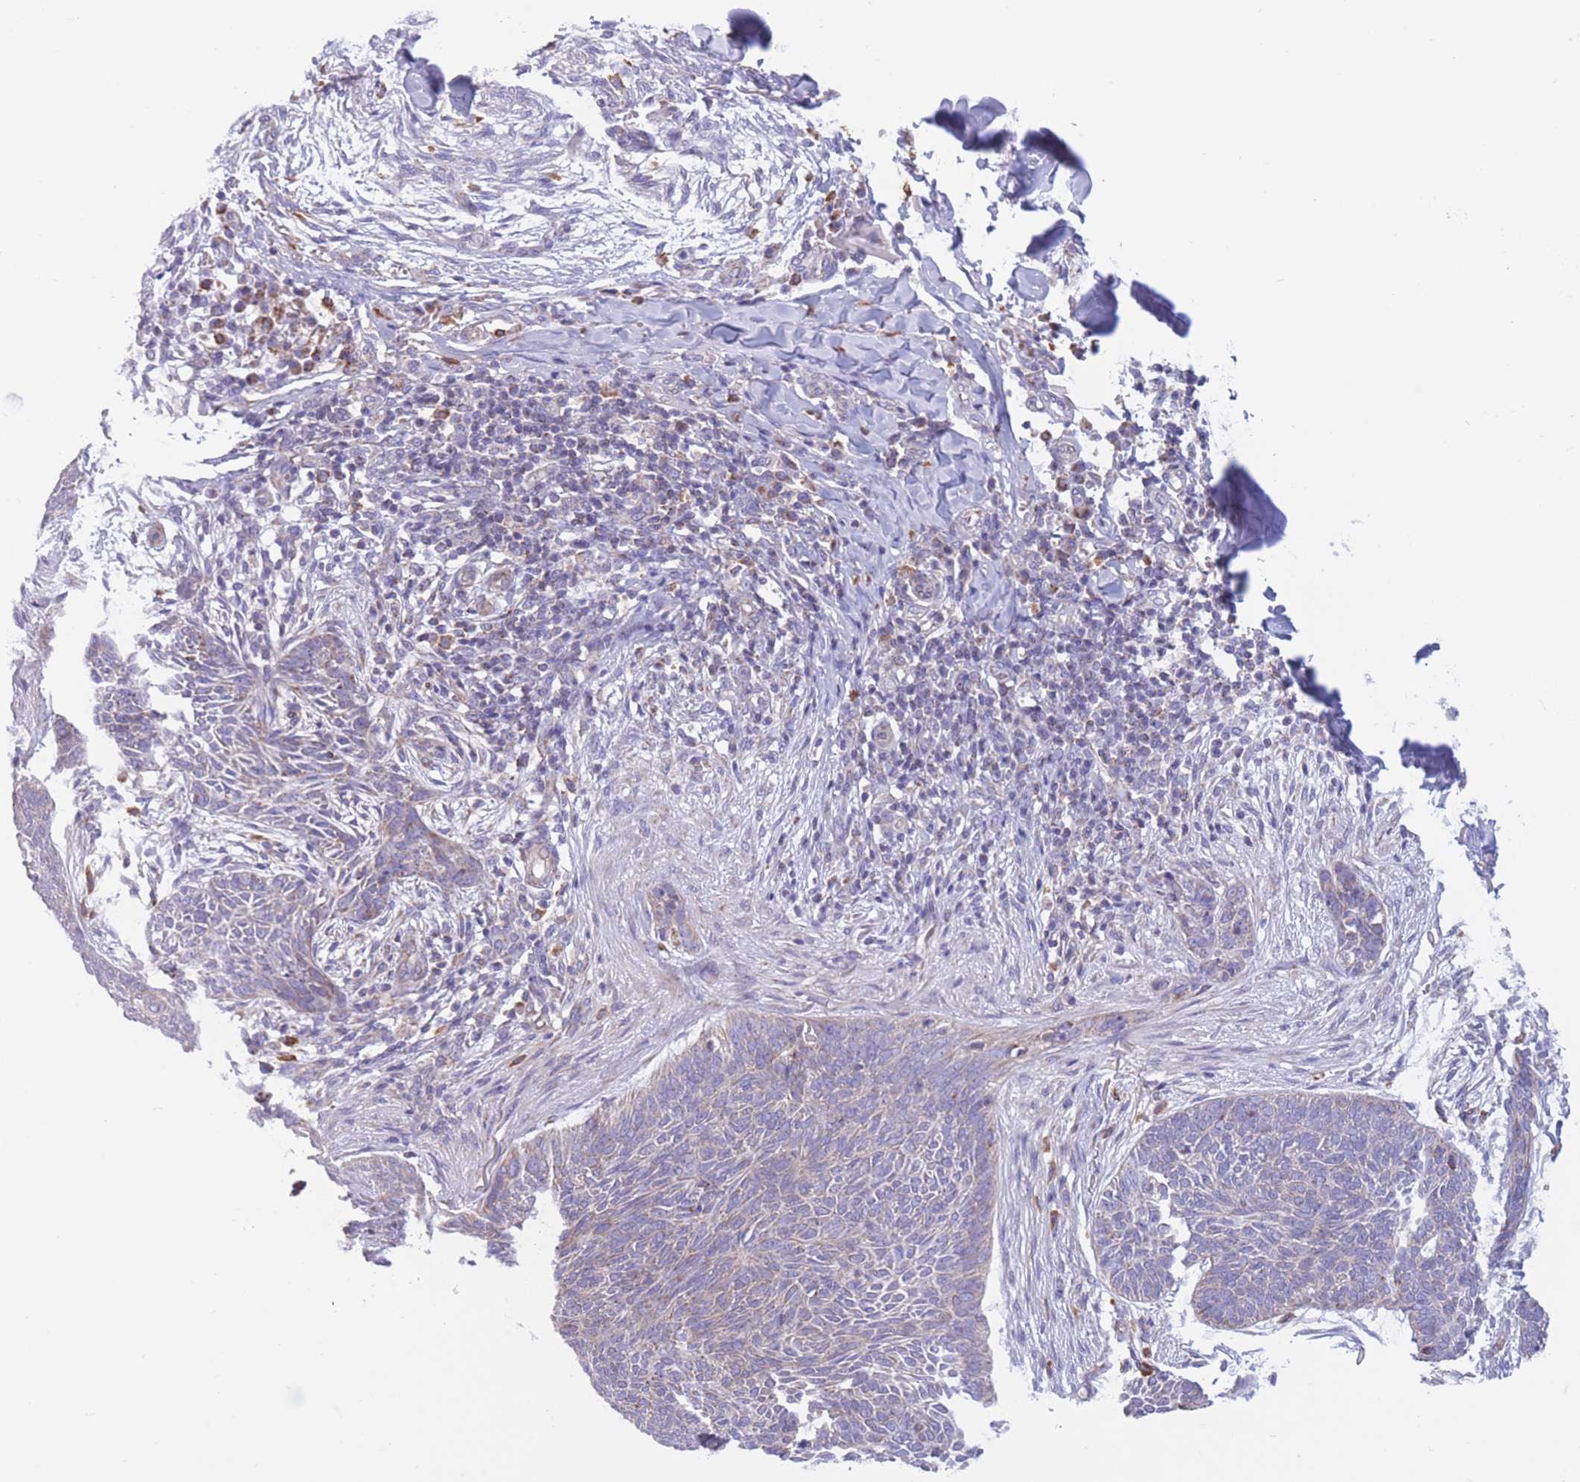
{"staining": {"intensity": "negative", "quantity": "none", "location": "none"}, "tissue": "skin cancer", "cell_type": "Tumor cells", "image_type": "cancer", "snomed": [{"axis": "morphology", "description": "Basal cell carcinoma"}, {"axis": "topography", "description": "Skin"}], "caption": "High power microscopy image of an immunohistochemistry (IHC) histopathology image of skin cancer, revealing no significant positivity in tumor cells.", "gene": "PDHA1", "patient": {"sex": "male", "age": 85}}